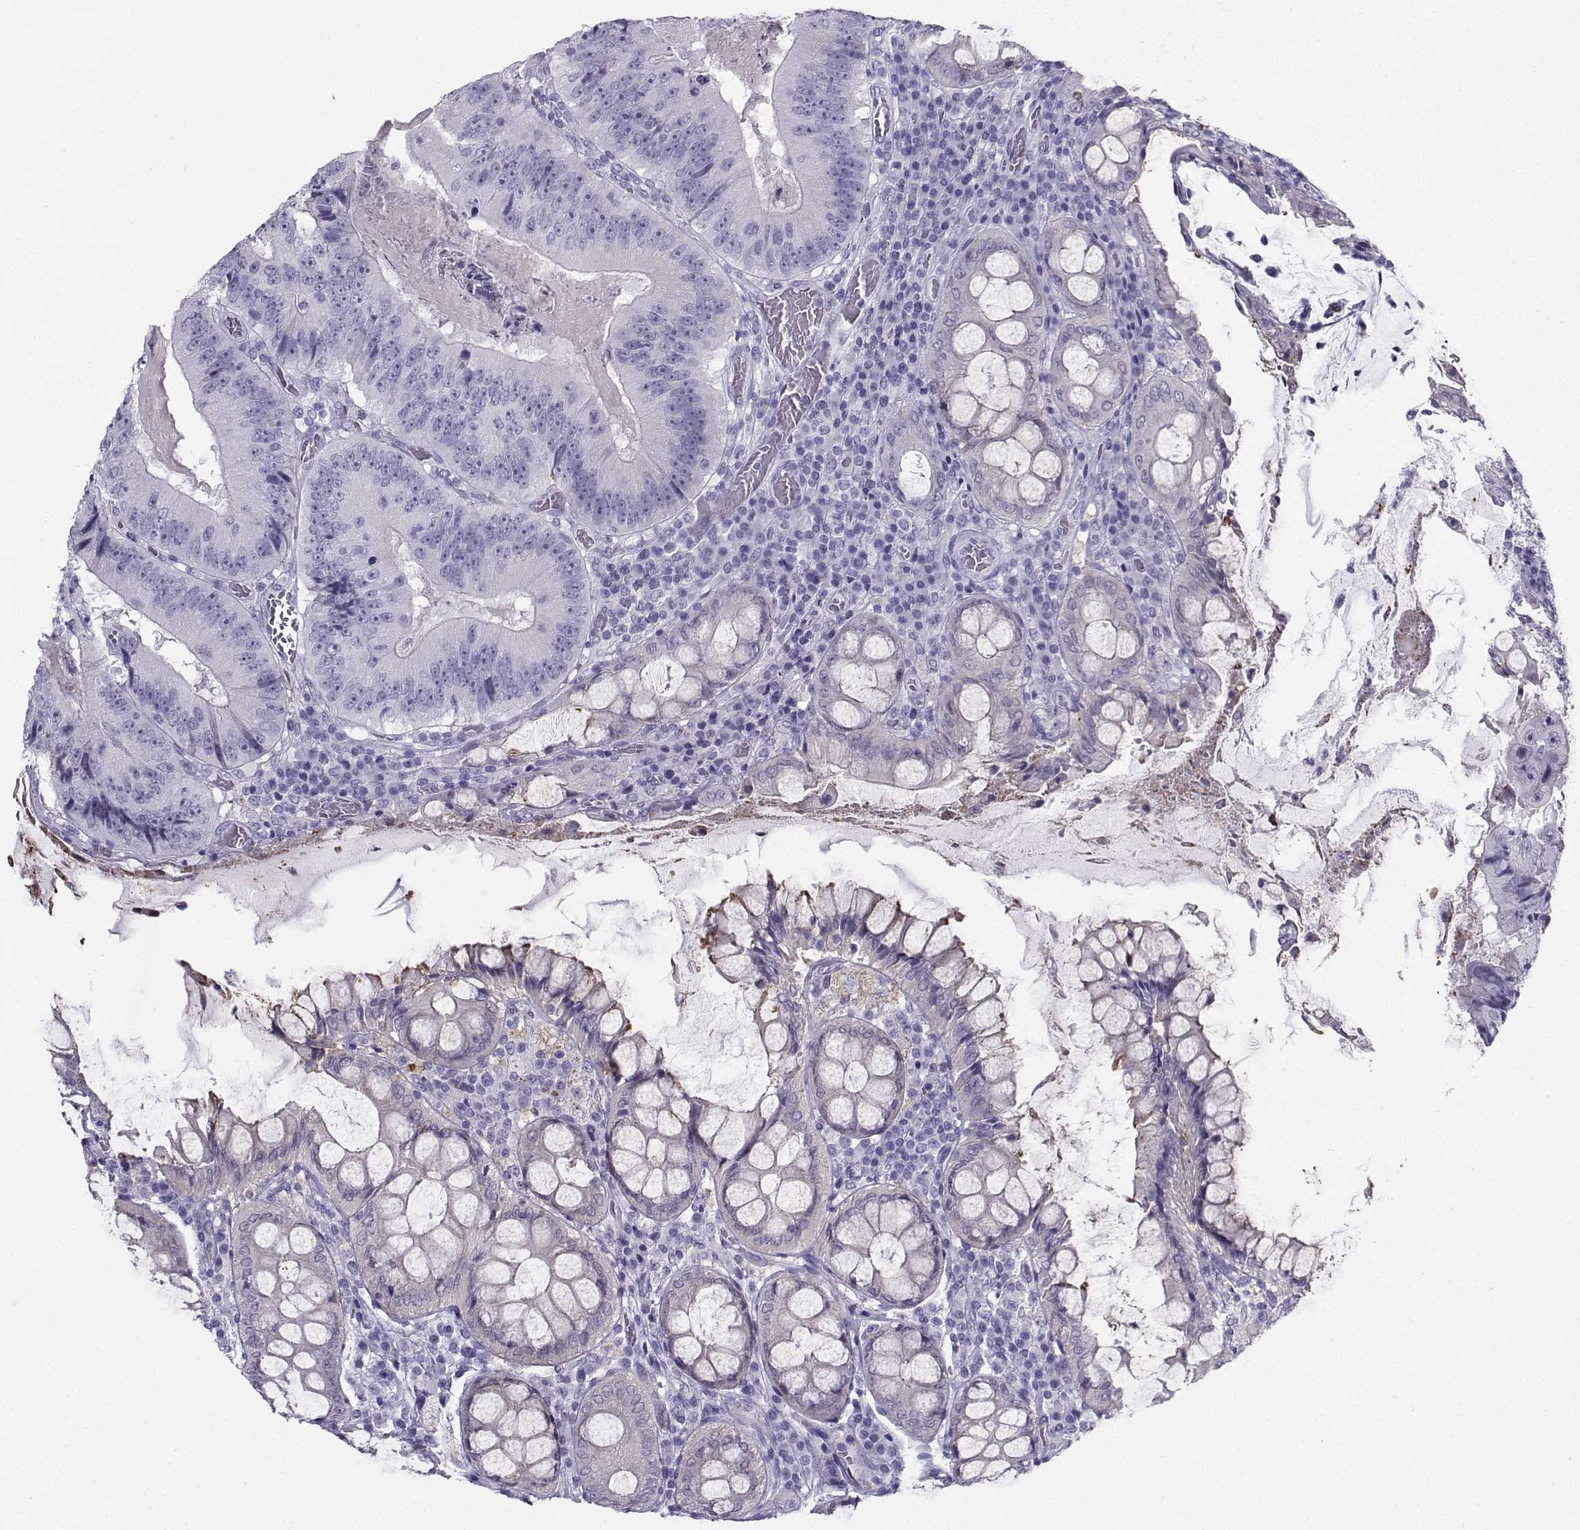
{"staining": {"intensity": "negative", "quantity": "none", "location": "none"}, "tissue": "colorectal cancer", "cell_type": "Tumor cells", "image_type": "cancer", "snomed": [{"axis": "morphology", "description": "Adenocarcinoma, NOS"}, {"axis": "topography", "description": "Colon"}], "caption": "There is no significant expression in tumor cells of colorectal cancer. Brightfield microscopy of immunohistochemistry (IHC) stained with DAB (3,3'-diaminobenzidine) (brown) and hematoxylin (blue), captured at high magnification.", "gene": "IQCD", "patient": {"sex": "female", "age": 86}}